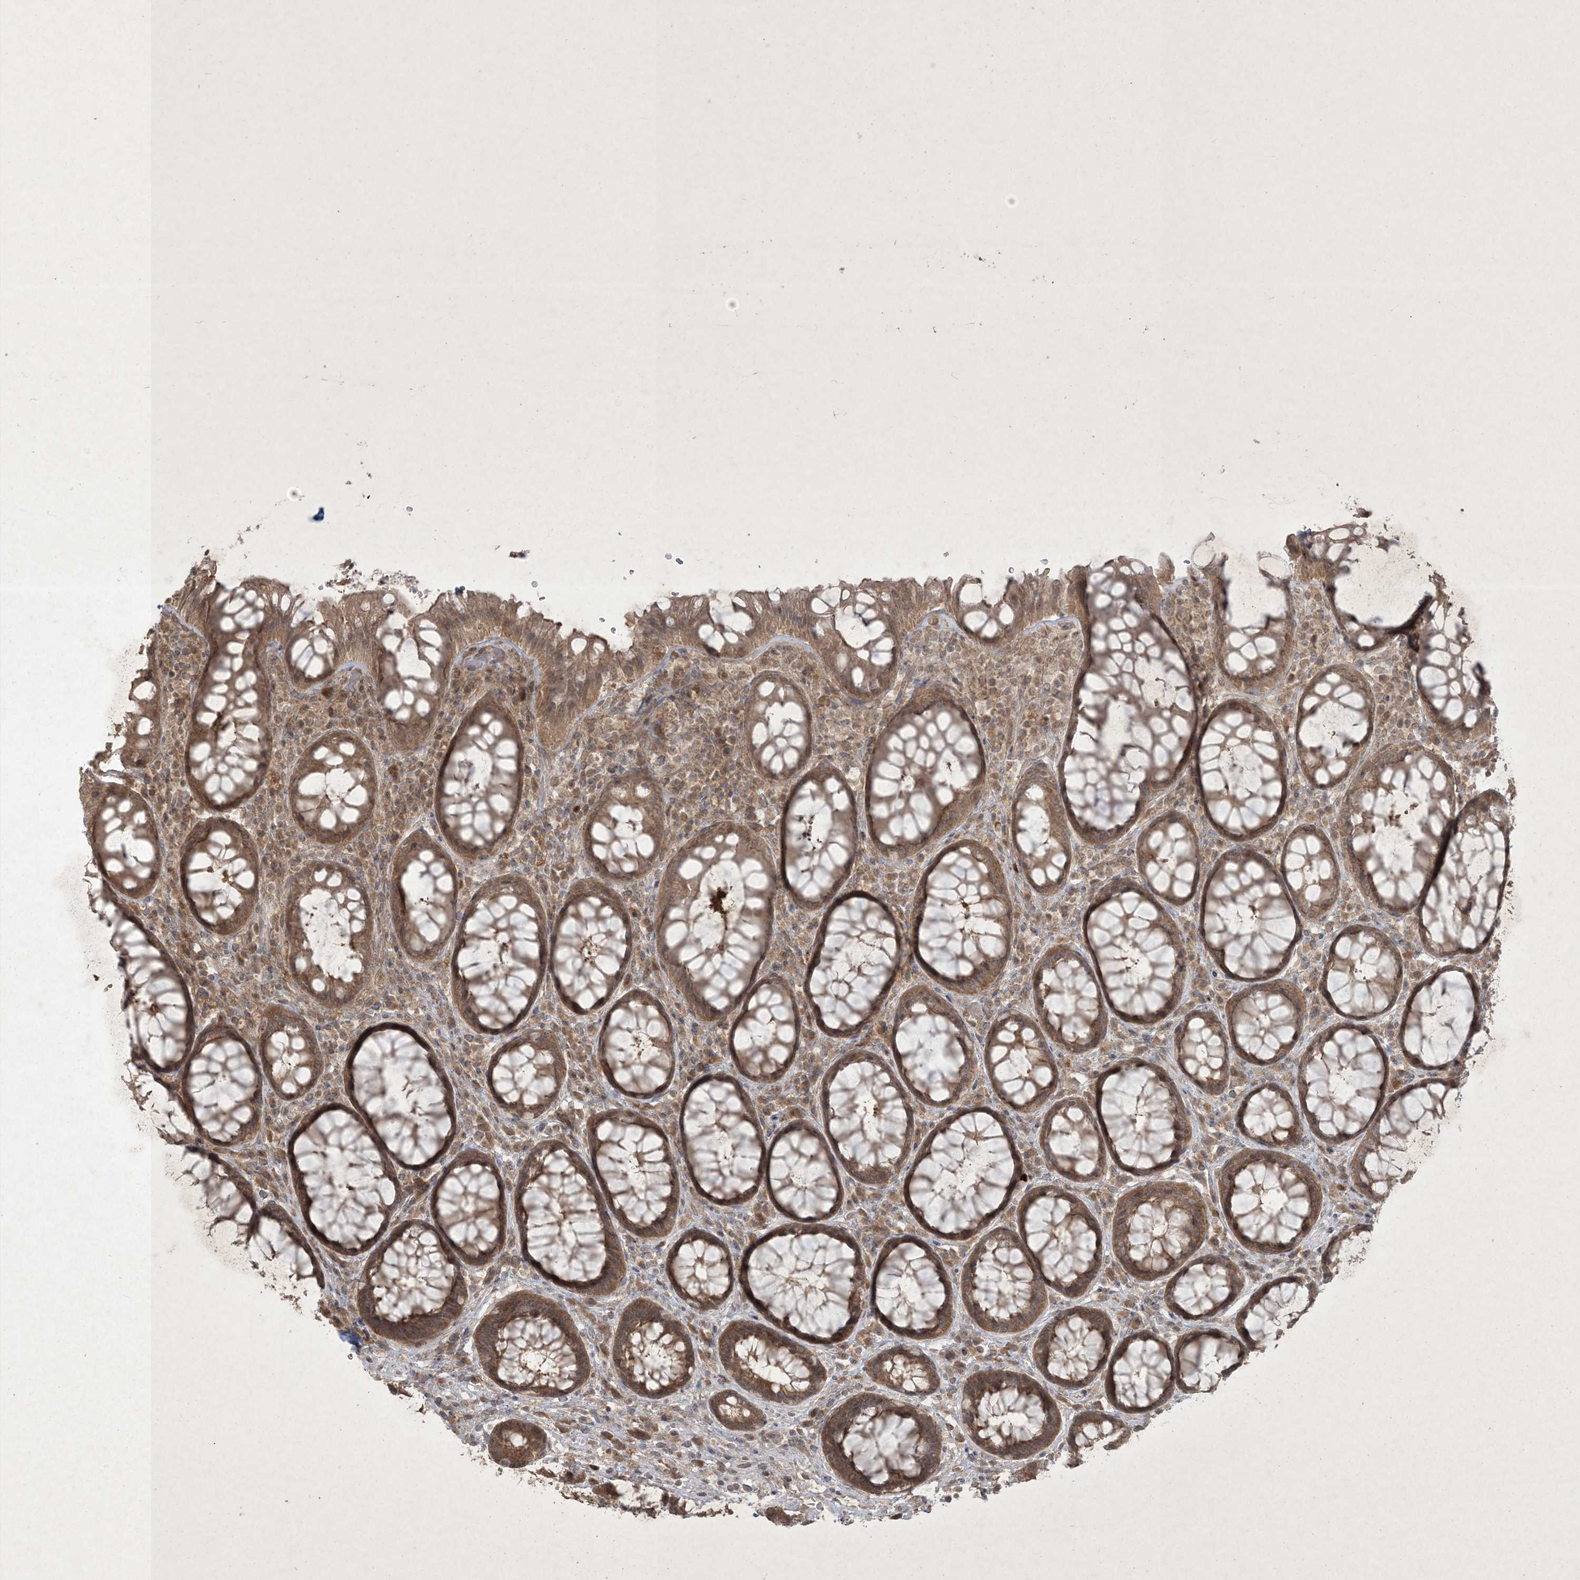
{"staining": {"intensity": "strong", "quantity": ">75%", "location": "cytoplasmic/membranous,nuclear"}, "tissue": "rectum", "cell_type": "Glandular cells", "image_type": "normal", "snomed": [{"axis": "morphology", "description": "Normal tissue, NOS"}, {"axis": "topography", "description": "Rectum"}], "caption": "IHC (DAB (3,3'-diaminobenzidine)) staining of normal rectum exhibits strong cytoplasmic/membranous,nuclear protein expression in approximately >75% of glandular cells.", "gene": "NRBP2", "patient": {"sex": "male", "age": 64}}